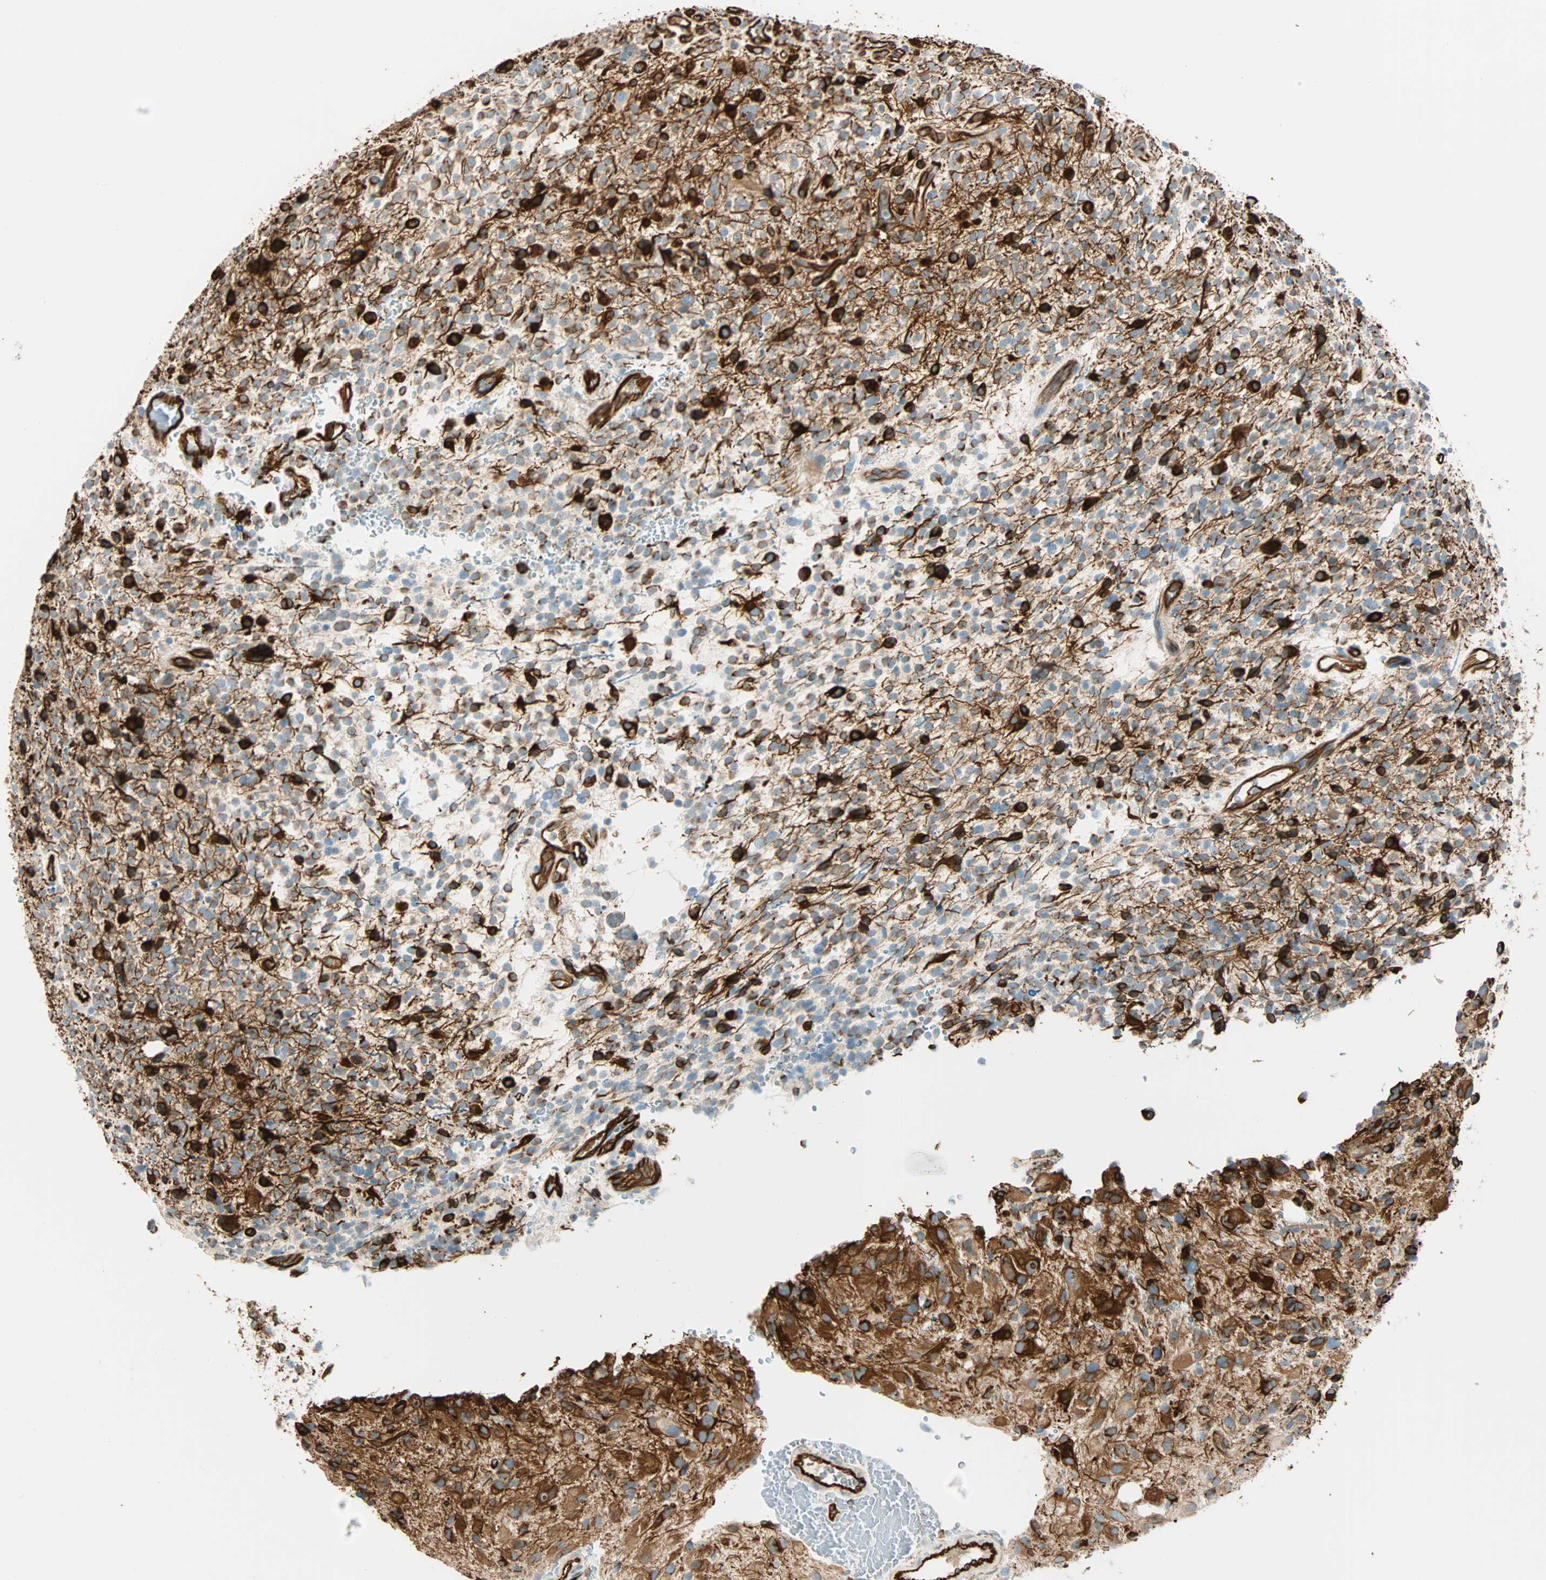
{"staining": {"intensity": "strong", "quantity": "25%-75%", "location": "cytoplasmic/membranous"}, "tissue": "glioma", "cell_type": "Tumor cells", "image_type": "cancer", "snomed": [{"axis": "morphology", "description": "Glioma, malignant, High grade"}, {"axis": "topography", "description": "Brain"}], "caption": "The histopathology image demonstrates immunohistochemical staining of glioma. There is strong cytoplasmic/membranous expression is seen in about 25%-75% of tumor cells.", "gene": "NES", "patient": {"sex": "male", "age": 48}}